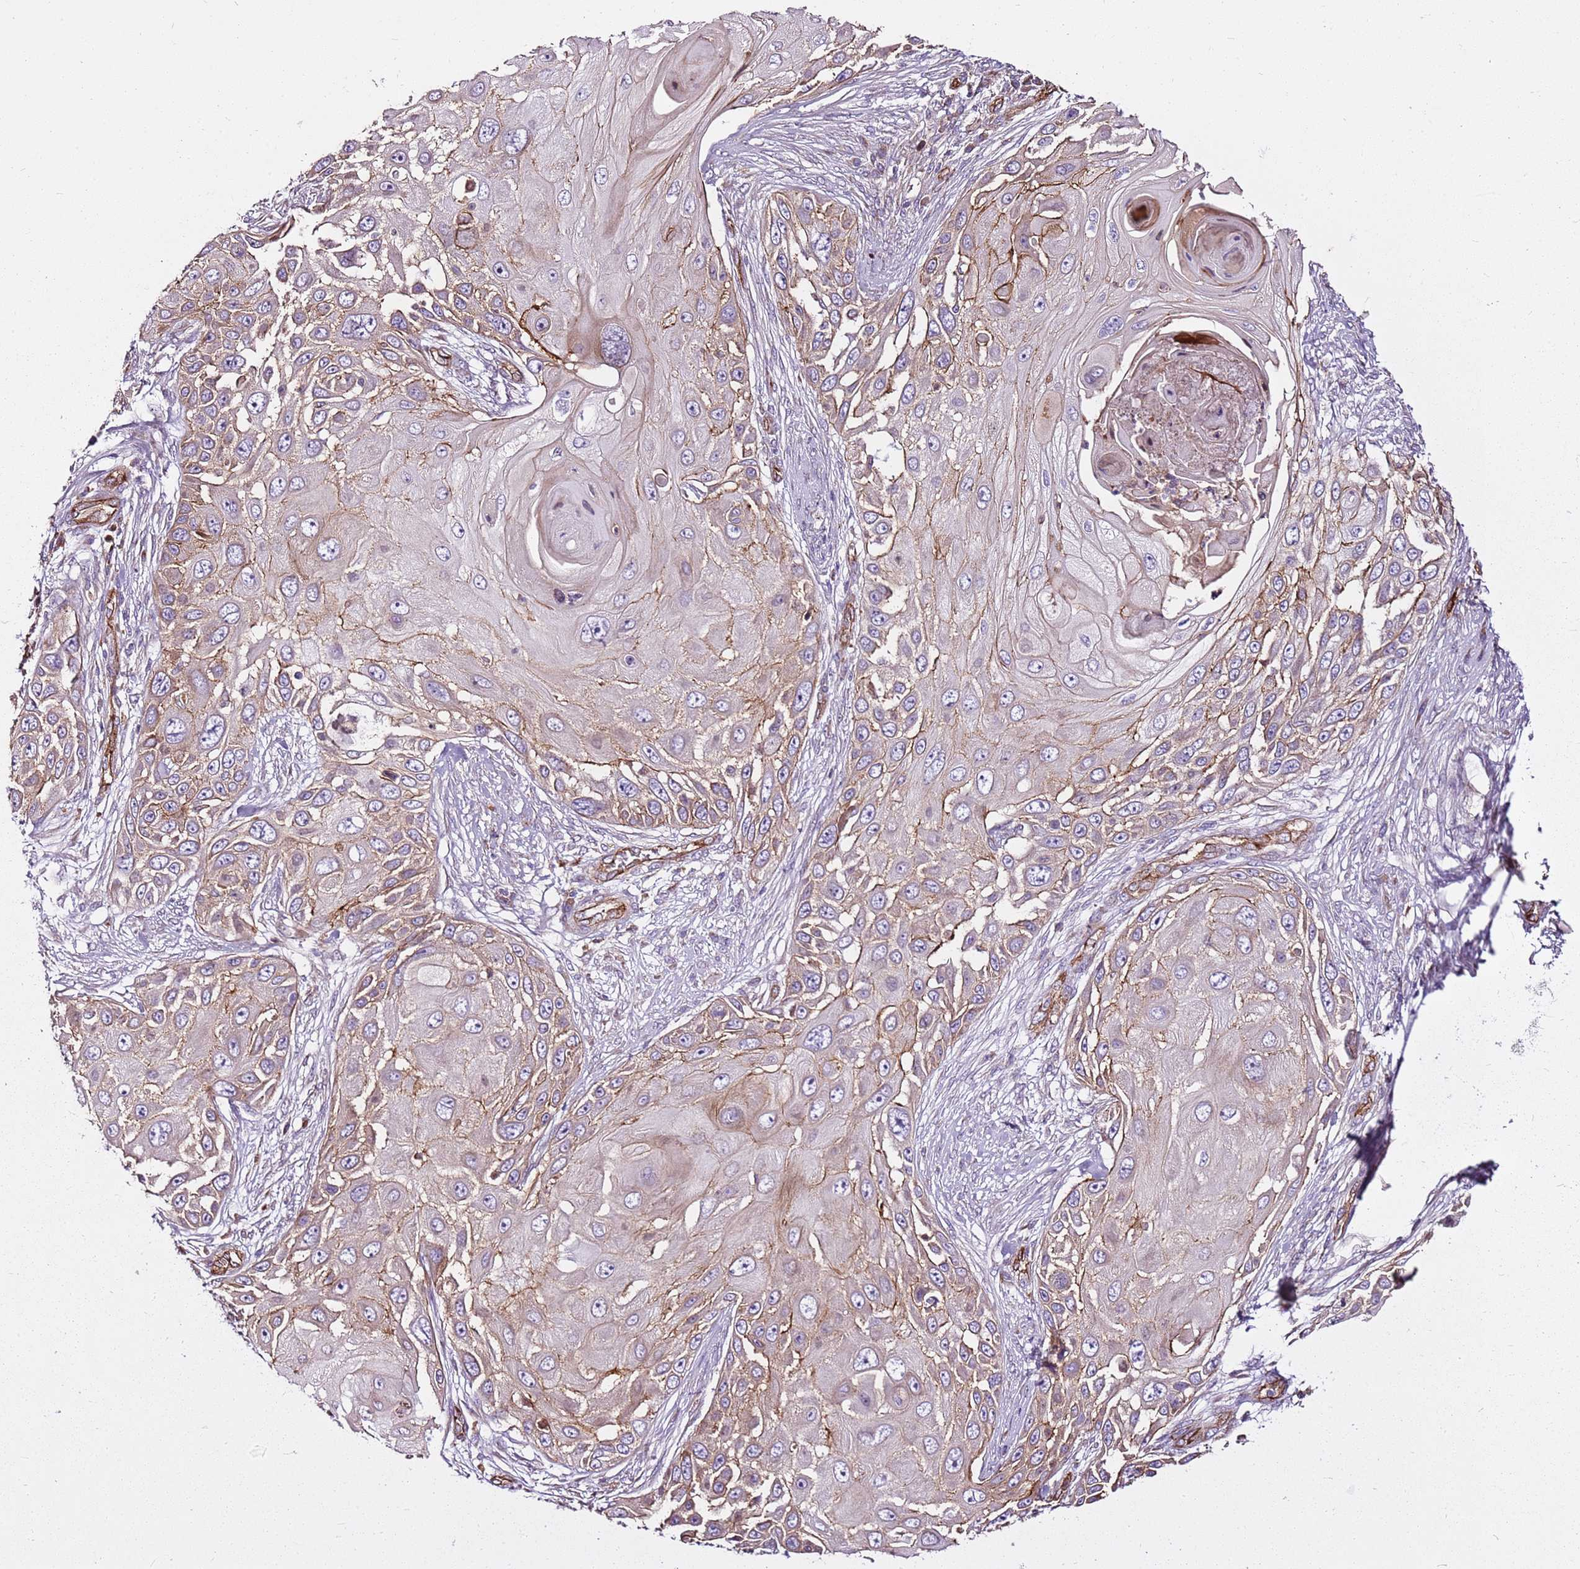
{"staining": {"intensity": "weak", "quantity": ">75%", "location": "cytoplasmic/membranous"}, "tissue": "skin cancer", "cell_type": "Tumor cells", "image_type": "cancer", "snomed": [{"axis": "morphology", "description": "Squamous cell carcinoma, NOS"}, {"axis": "topography", "description": "Skin"}], "caption": "Weak cytoplasmic/membranous staining for a protein is identified in approximately >75% of tumor cells of skin cancer (squamous cell carcinoma) using immunohistochemistry (IHC).", "gene": "ZNF827", "patient": {"sex": "female", "age": 44}}